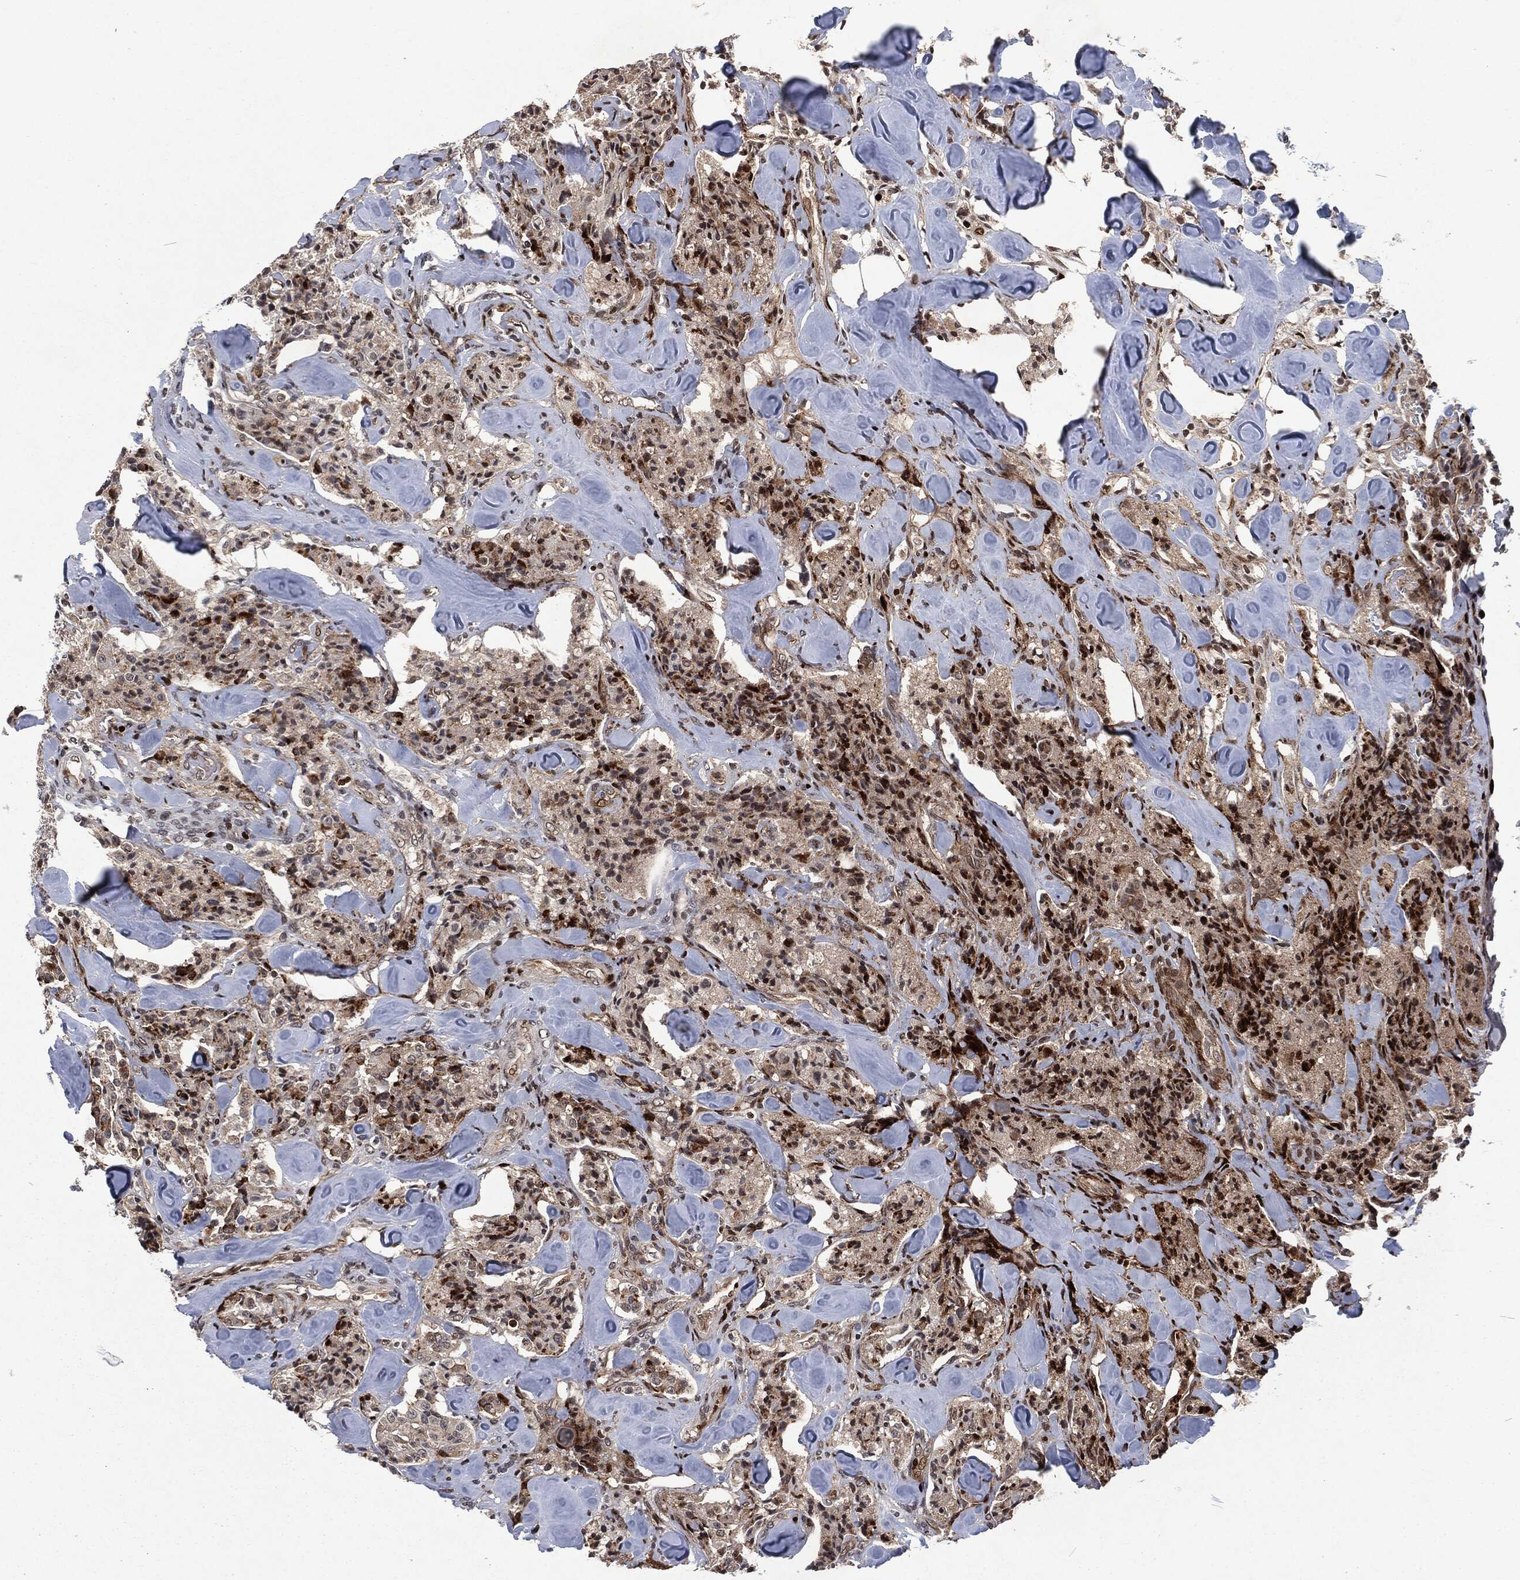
{"staining": {"intensity": "negative", "quantity": "none", "location": "none"}, "tissue": "carcinoid", "cell_type": "Tumor cells", "image_type": "cancer", "snomed": [{"axis": "morphology", "description": "Carcinoid, malignant, NOS"}, {"axis": "topography", "description": "Pancreas"}], "caption": "A micrograph of carcinoid (malignant) stained for a protein exhibits no brown staining in tumor cells.", "gene": "EGFR", "patient": {"sex": "male", "age": 41}}